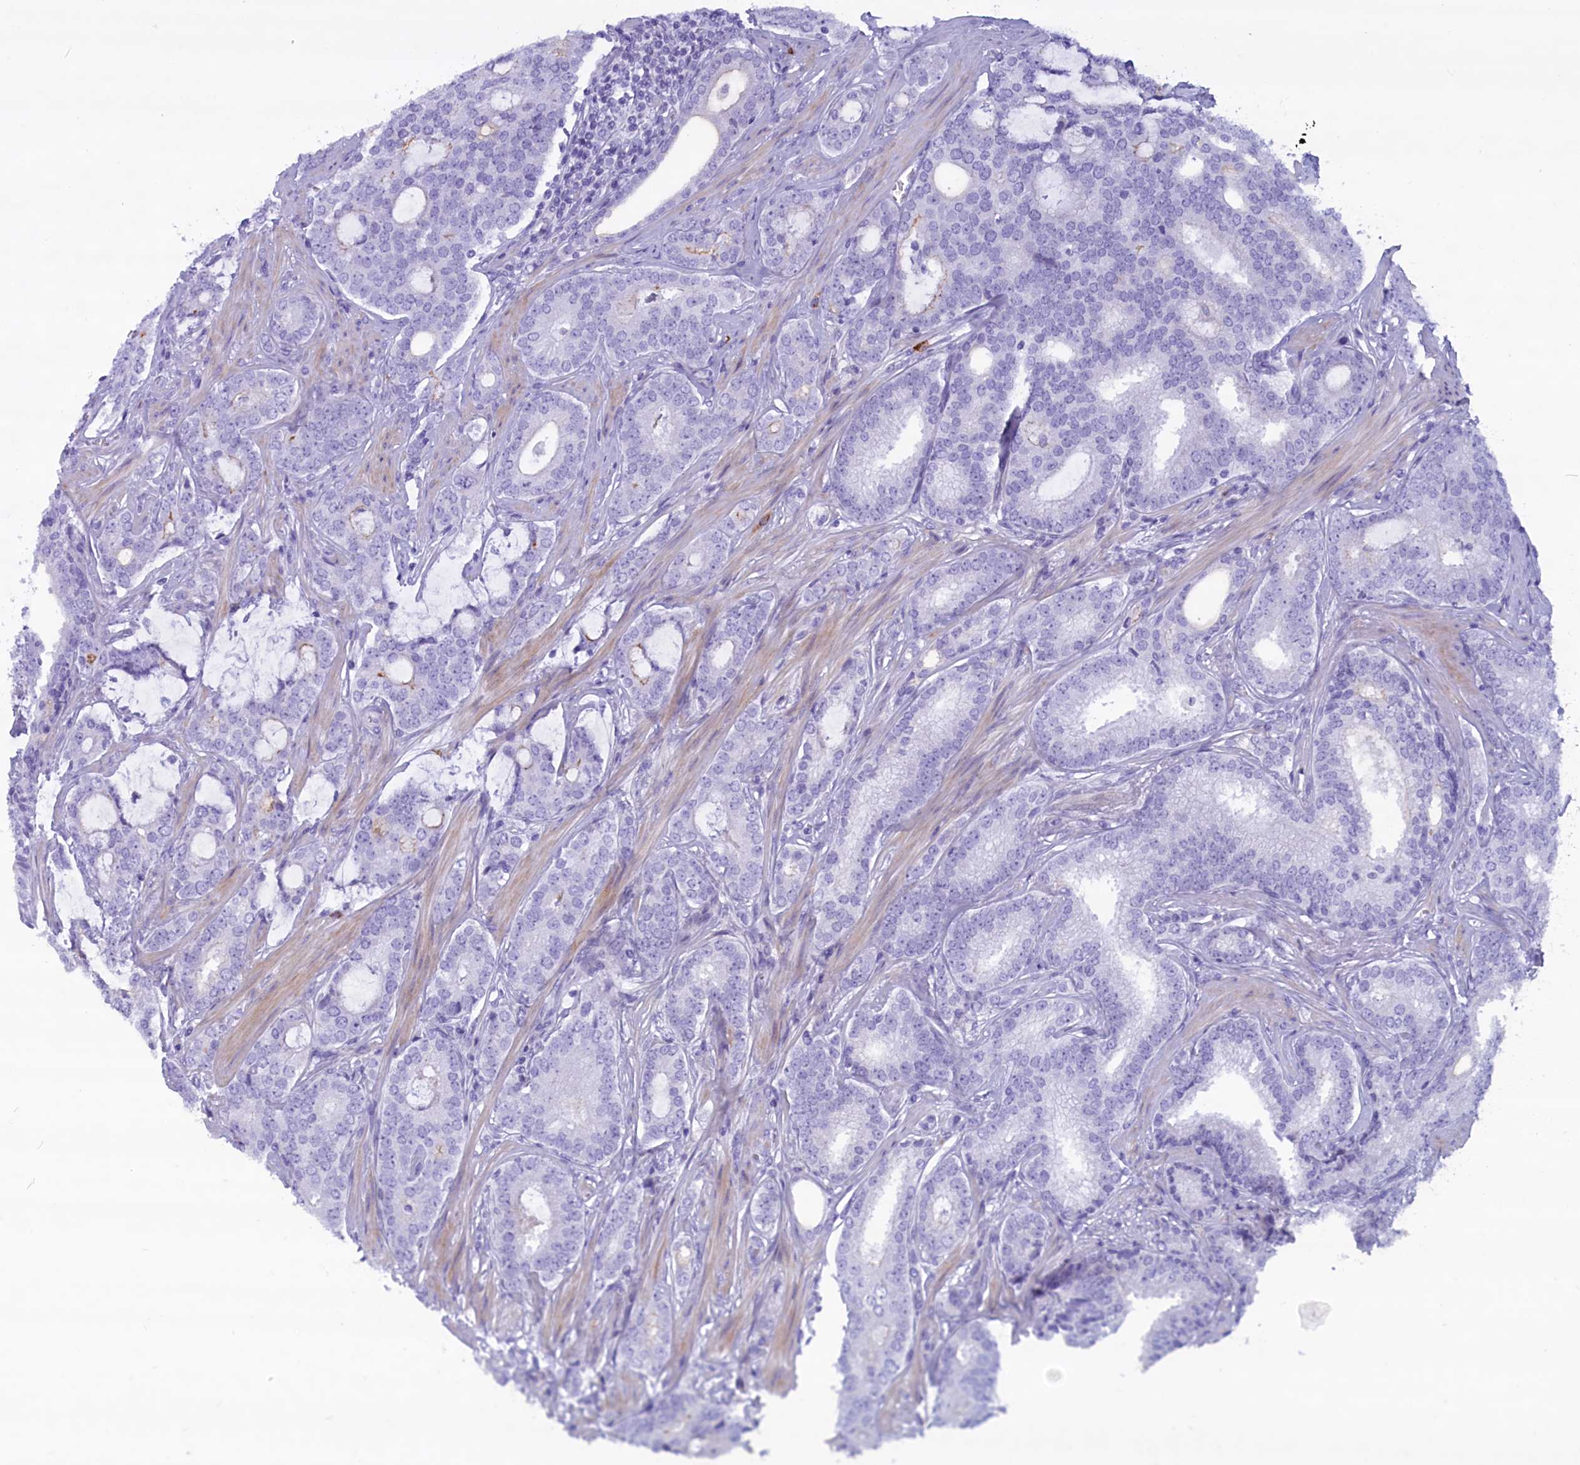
{"staining": {"intensity": "negative", "quantity": "none", "location": "none"}, "tissue": "prostate cancer", "cell_type": "Tumor cells", "image_type": "cancer", "snomed": [{"axis": "morphology", "description": "Adenocarcinoma, High grade"}, {"axis": "topography", "description": "Prostate"}], "caption": "Protein analysis of prostate cancer (high-grade adenocarcinoma) reveals no significant expression in tumor cells.", "gene": "MPV17L2", "patient": {"sex": "male", "age": 63}}